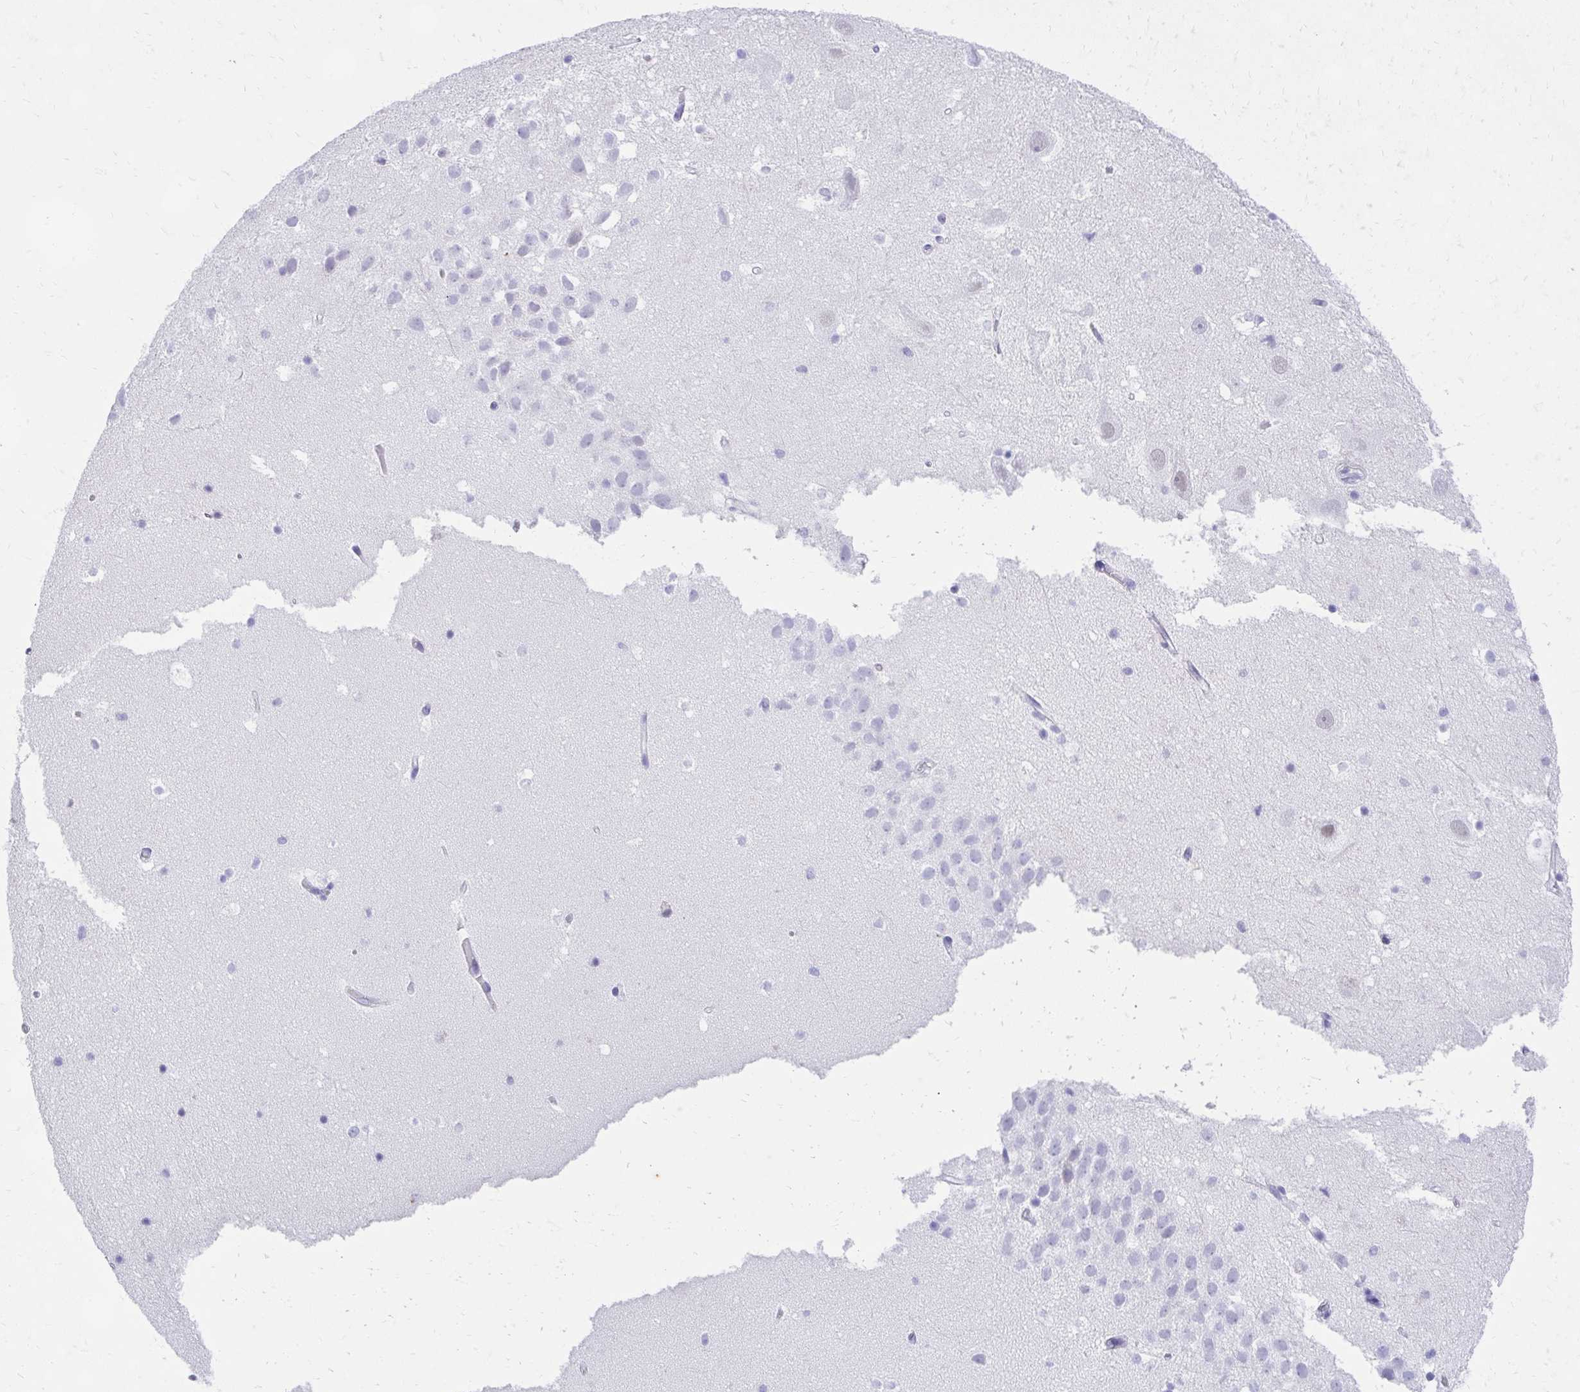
{"staining": {"intensity": "negative", "quantity": "none", "location": "none"}, "tissue": "hippocampus", "cell_type": "Glial cells", "image_type": "normal", "snomed": [{"axis": "morphology", "description": "Normal tissue, NOS"}, {"axis": "topography", "description": "Hippocampus"}], "caption": "High power microscopy micrograph of an immunohistochemistry micrograph of unremarkable hippocampus, revealing no significant expression in glial cells.", "gene": "KLK1", "patient": {"sex": "male", "age": 26}}